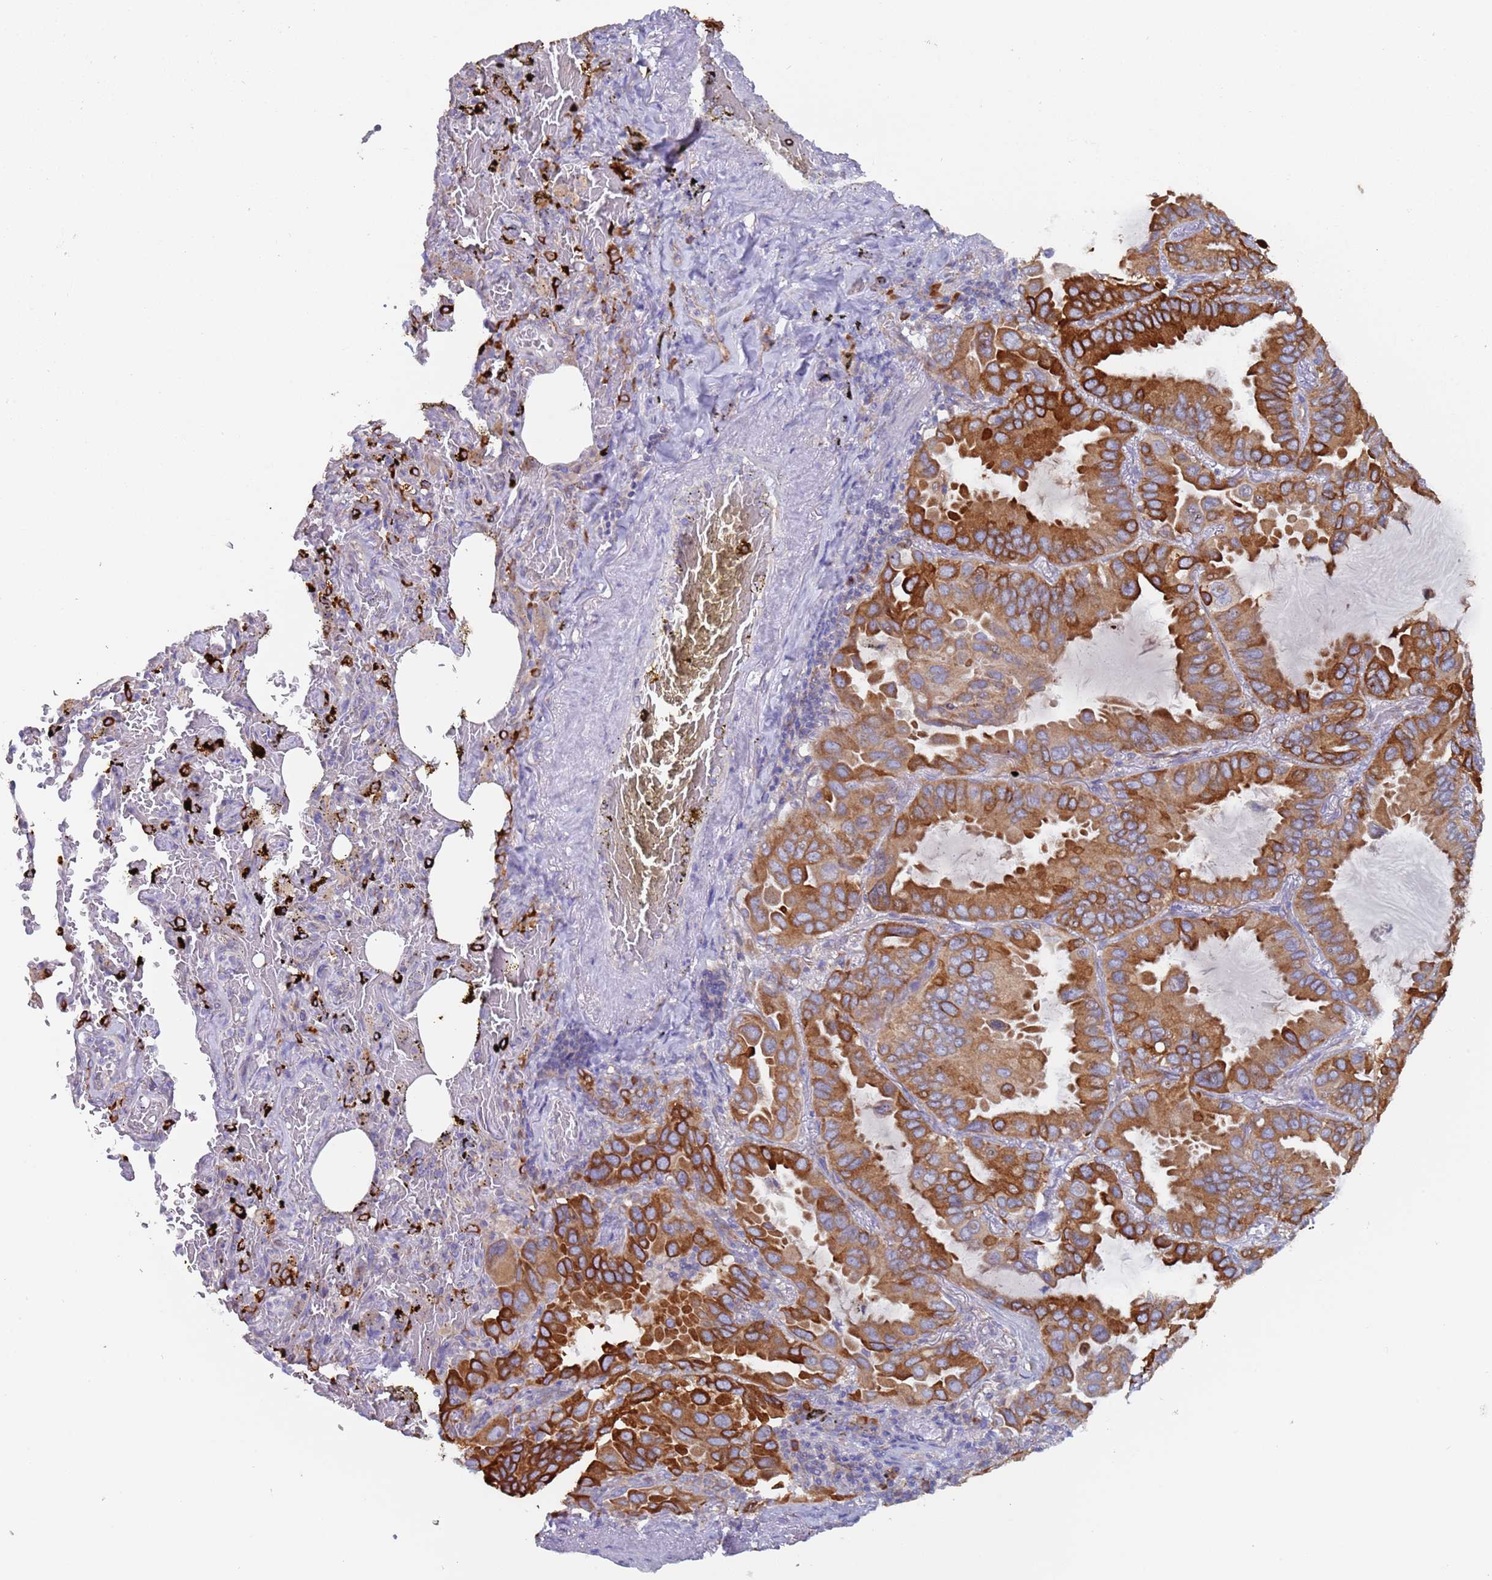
{"staining": {"intensity": "strong", "quantity": ">75%", "location": "cytoplasmic/membranous"}, "tissue": "lung cancer", "cell_type": "Tumor cells", "image_type": "cancer", "snomed": [{"axis": "morphology", "description": "Adenocarcinoma, NOS"}, {"axis": "topography", "description": "Lung"}], "caption": "Lung adenocarcinoma was stained to show a protein in brown. There is high levels of strong cytoplasmic/membranous positivity in approximately >75% of tumor cells.", "gene": "ZNF844", "patient": {"sex": "male", "age": 64}}